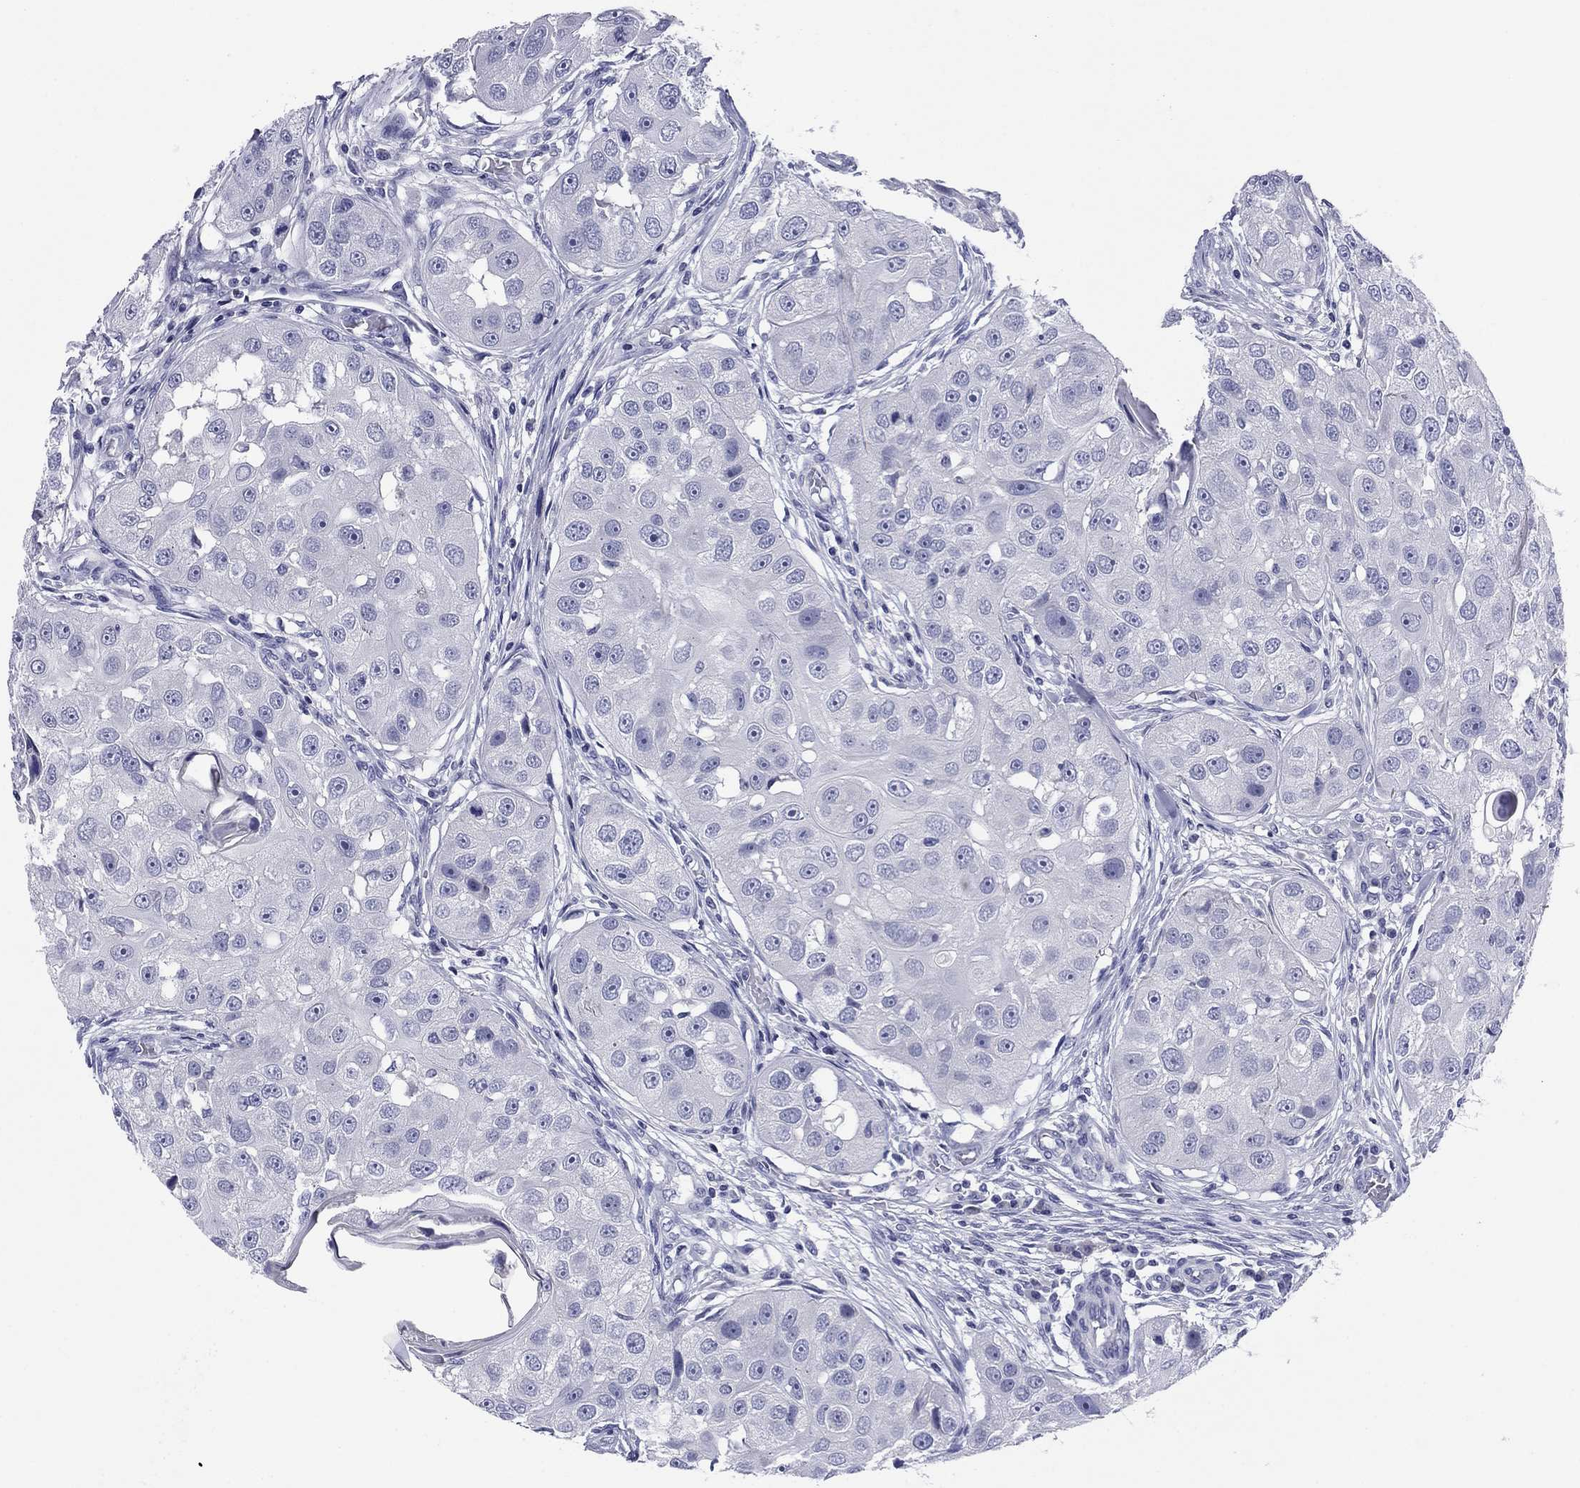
{"staining": {"intensity": "negative", "quantity": "none", "location": "none"}, "tissue": "head and neck cancer", "cell_type": "Tumor cells", "image_type": "cancer", "snomed": [{"axis": "morphology", "description": "Normal tissue, NOS"}, {"axis": "morphology", "description": "Squamous cell carcinoma, NOS"}, {"axis": "topography", "description": "Skeletal muscle"}, {"axis": "topography", "description": "Head-Neck"}], "caption": "A high-resolution photomicrograph shows immunohistochemistry staining of head and neck cancer, which demonstrates no significant expression in tumor cells.", "gene": "ABCC2", "patient": {"sex": "male", "age": 51}}